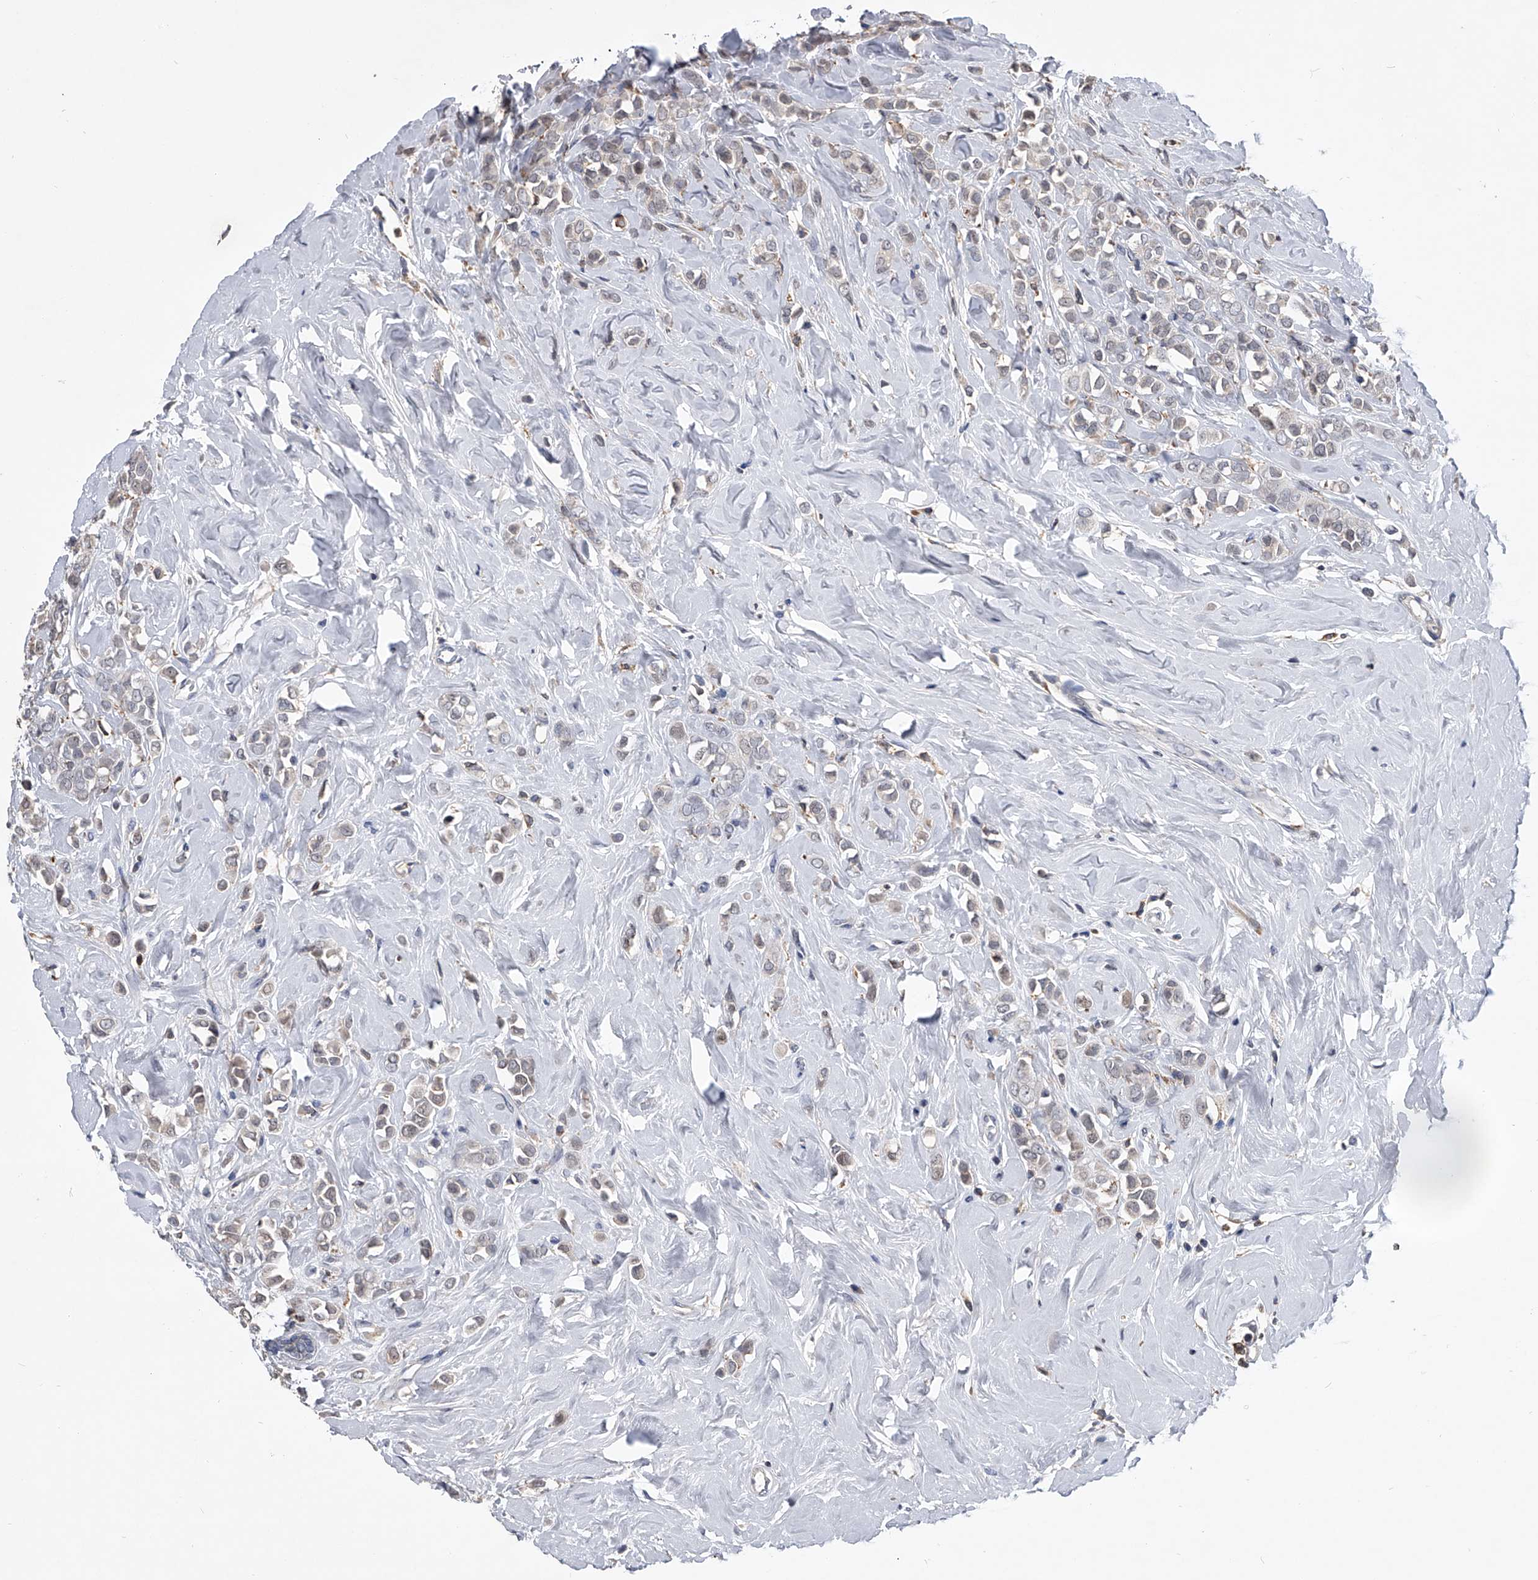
{"staining": {"intensity": "negative", "quantity": "none", "location": "none"}, "tissue": "breast cancer", "cell_type": "Tumor cells", "image_type": "cancer", "snomed": [{"axis": "morphology", "description": "Lobular carcinoma"}, {"axis": "topography", "description": "Breast"}], "caption": "A micrograph of human lobular carcinoma (breast) is negative for staining in tumor cells.", "gene": "MAP4K3", "patient": {"sex": "female", "age": 47}}